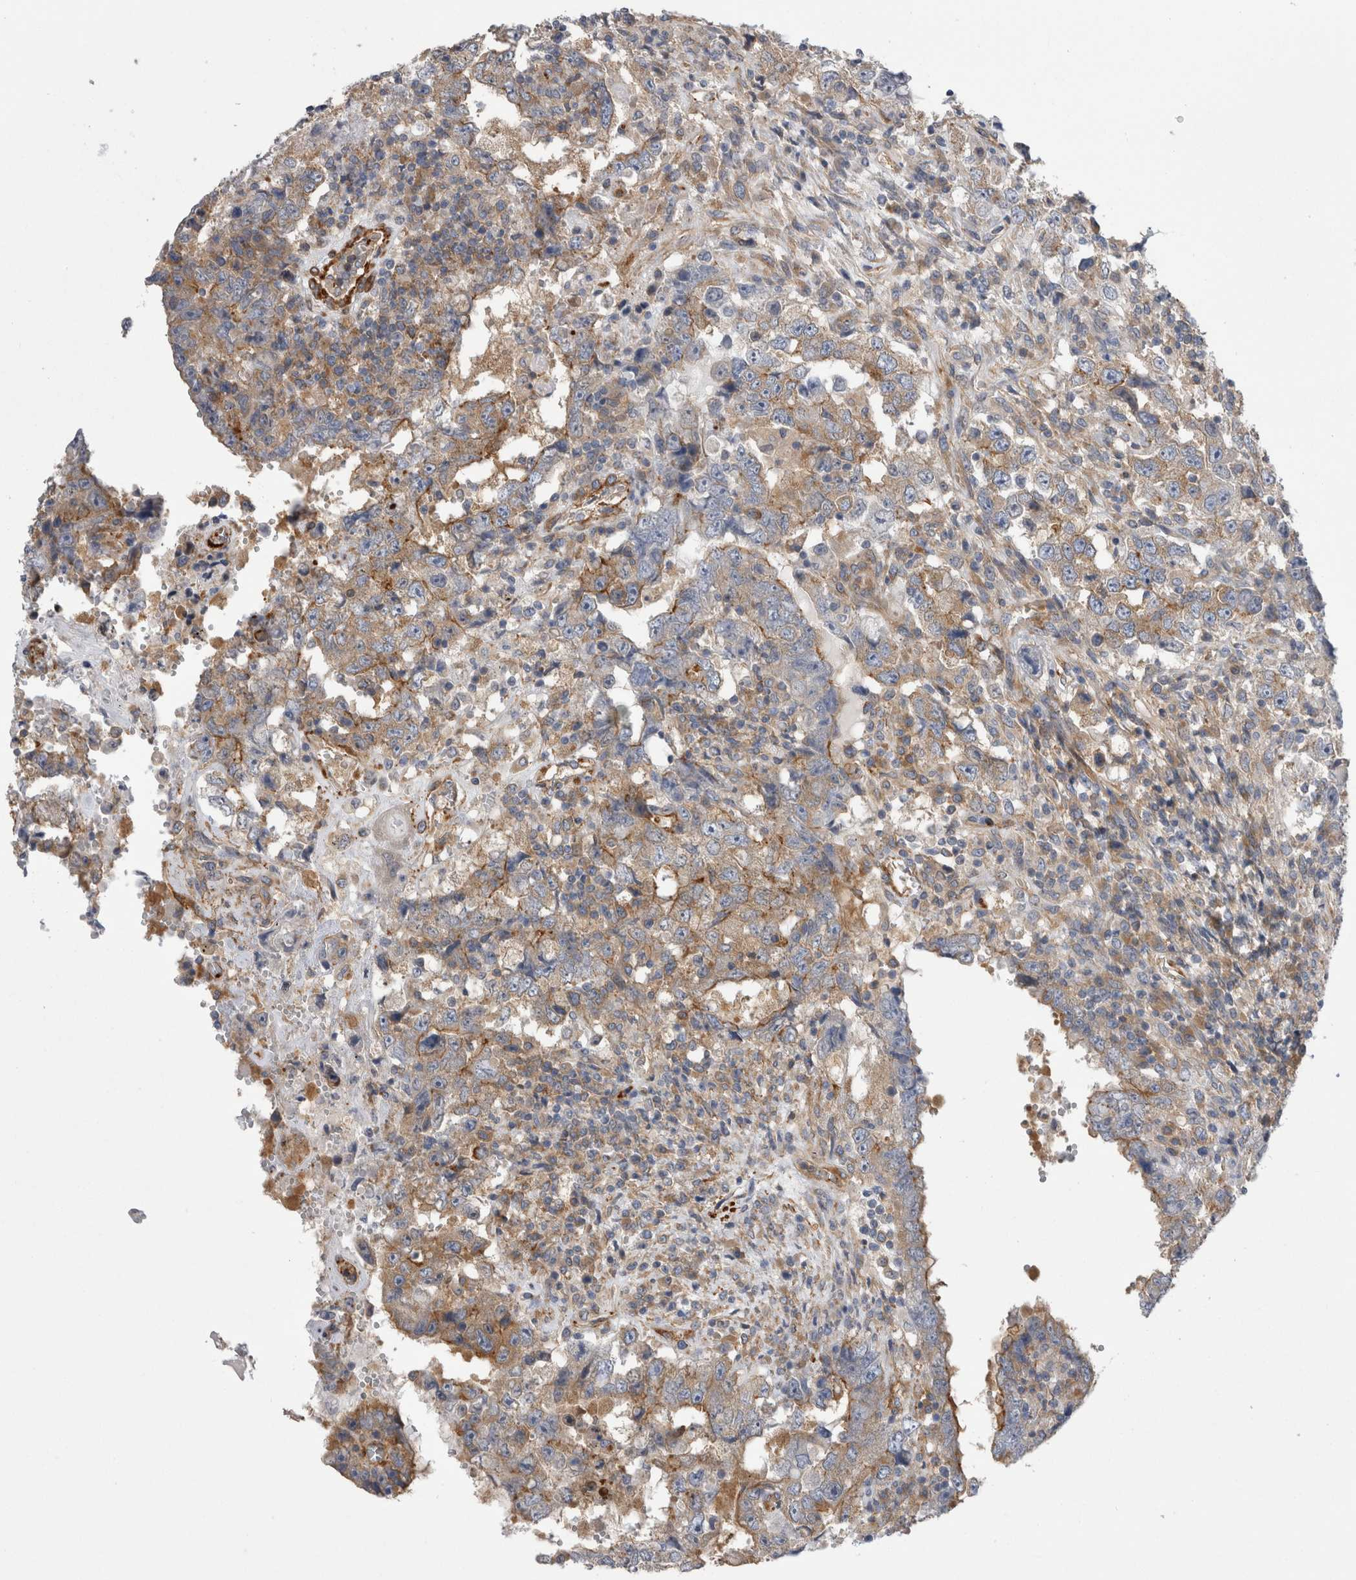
{"staining": {"intensity": "weak", "quantity": ">75%", "location": "cytoplasmic/membranous"}, "tissue": "testis cancer", "cell_type": "Tumor cells", "image_type": "cancer", "snomed": [{"axis": "morphology", "description": "Carcinoma, Embryonal, NOS"}, {"axis": "topography", "description": "Testis"}], "caption": "Weak cytoplasmic/membranous protein positivity is identified in approximately >75% of tumor cells in testis embryonal carcinoma.", "gene": "EPRS1", "patient": {"sex": "male", "age": 26}}